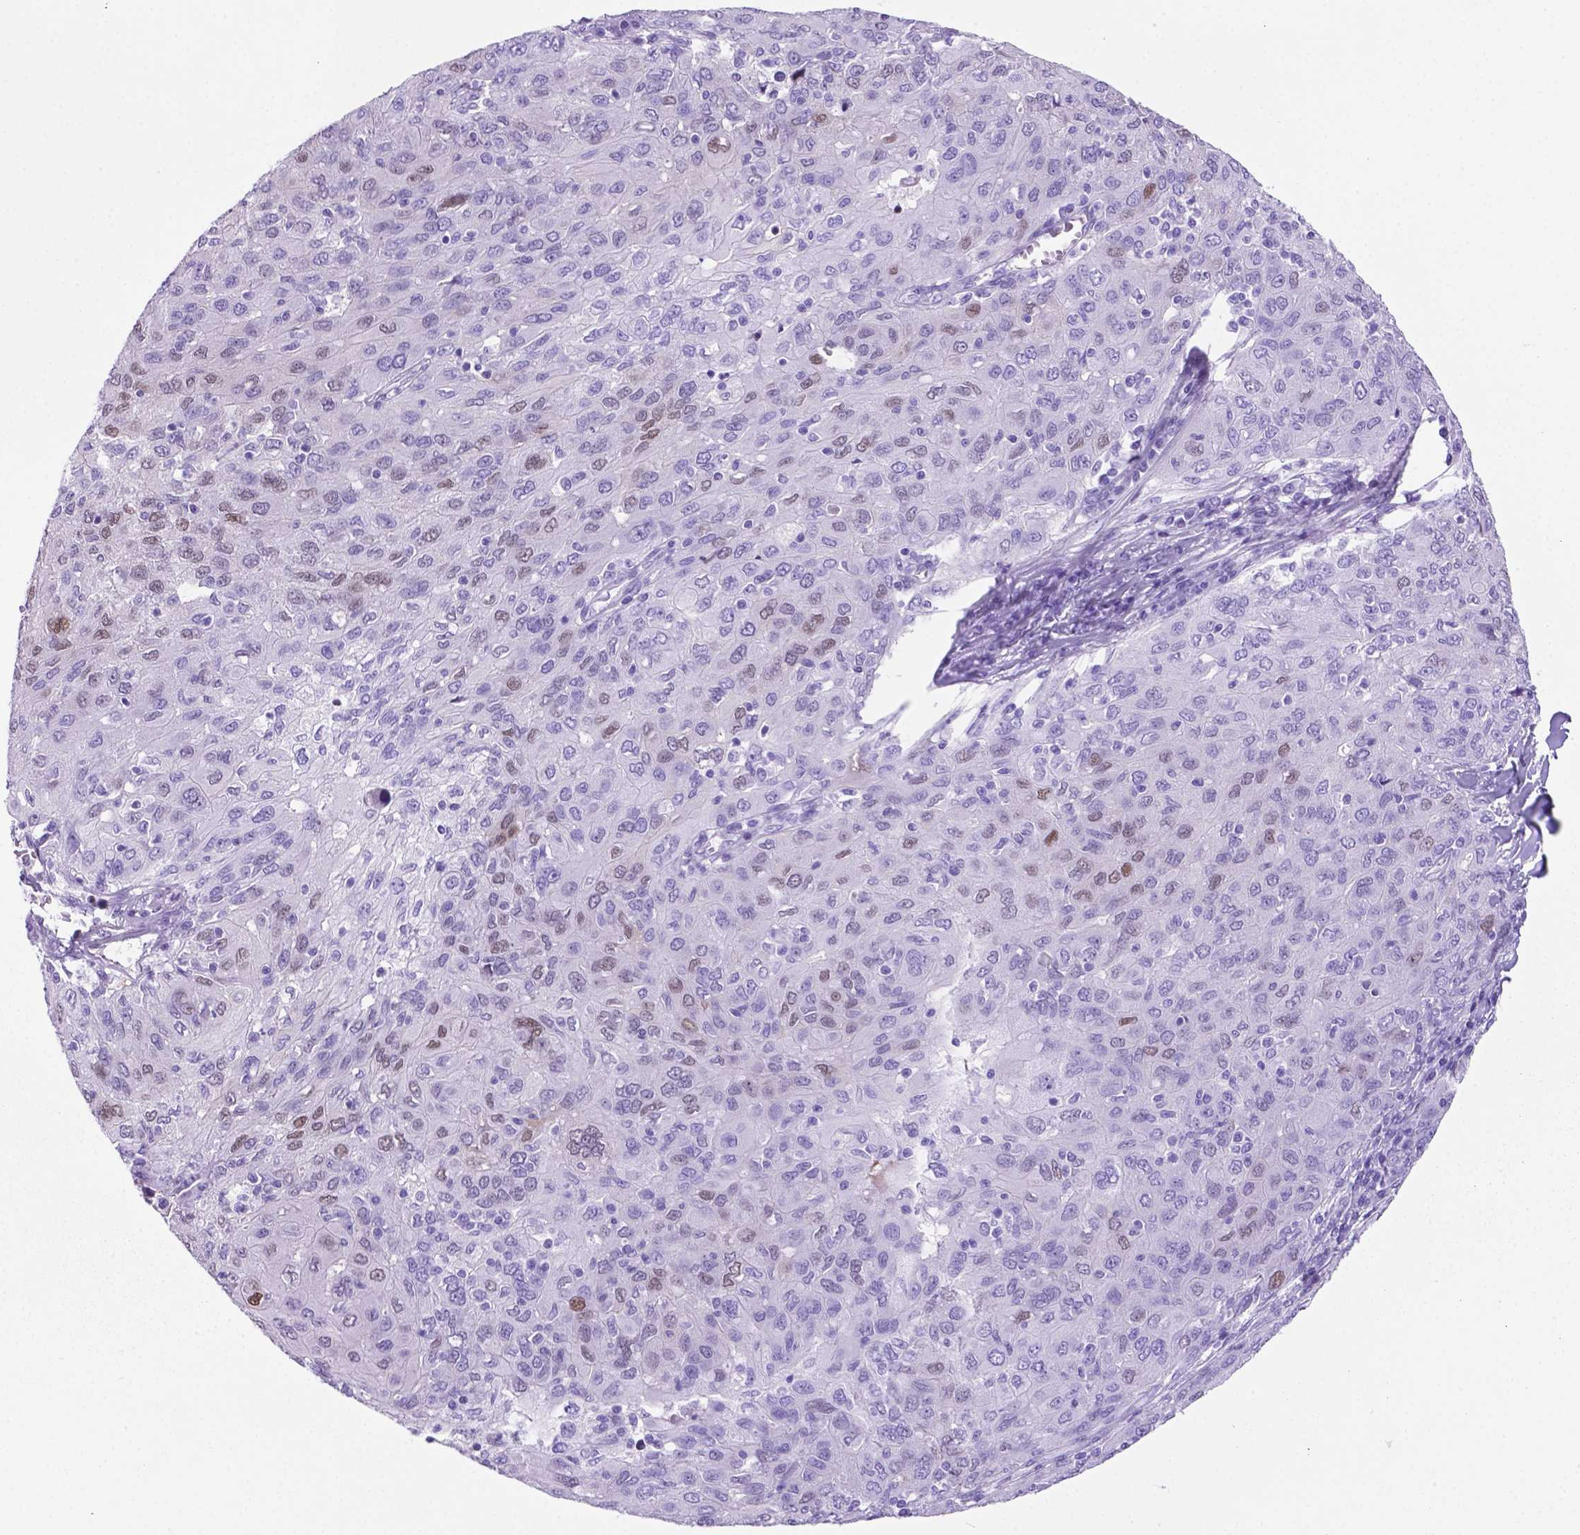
{"staining": {"intensity": "moderate", "quantity": "<25%", "location": "nuclear"}, "tissue": "ovarian cancer", "cell_type": "Tumor cells", "image_type": "cancer", "snomed": [{"axis": "morphology", "description": "Carcinoma, endometroid"}, {"axis": "topography", "description": "Ovary"}], "caption": "Immunohistochemistry (IHC) staining of endometroid carcinoma (ovarian), which reveals low levels of moderate nuclear expression in about <25% of tumor cells indicating moderate nuclear protein expression. The staining was performed using DAB (3,3'-diaminobenzidine) (brown) for protein detection and nuclei were counterstained in hematoxylin (blue).", "gene": "C17orf107", "patient": {"sex": "female", "age": 50}}